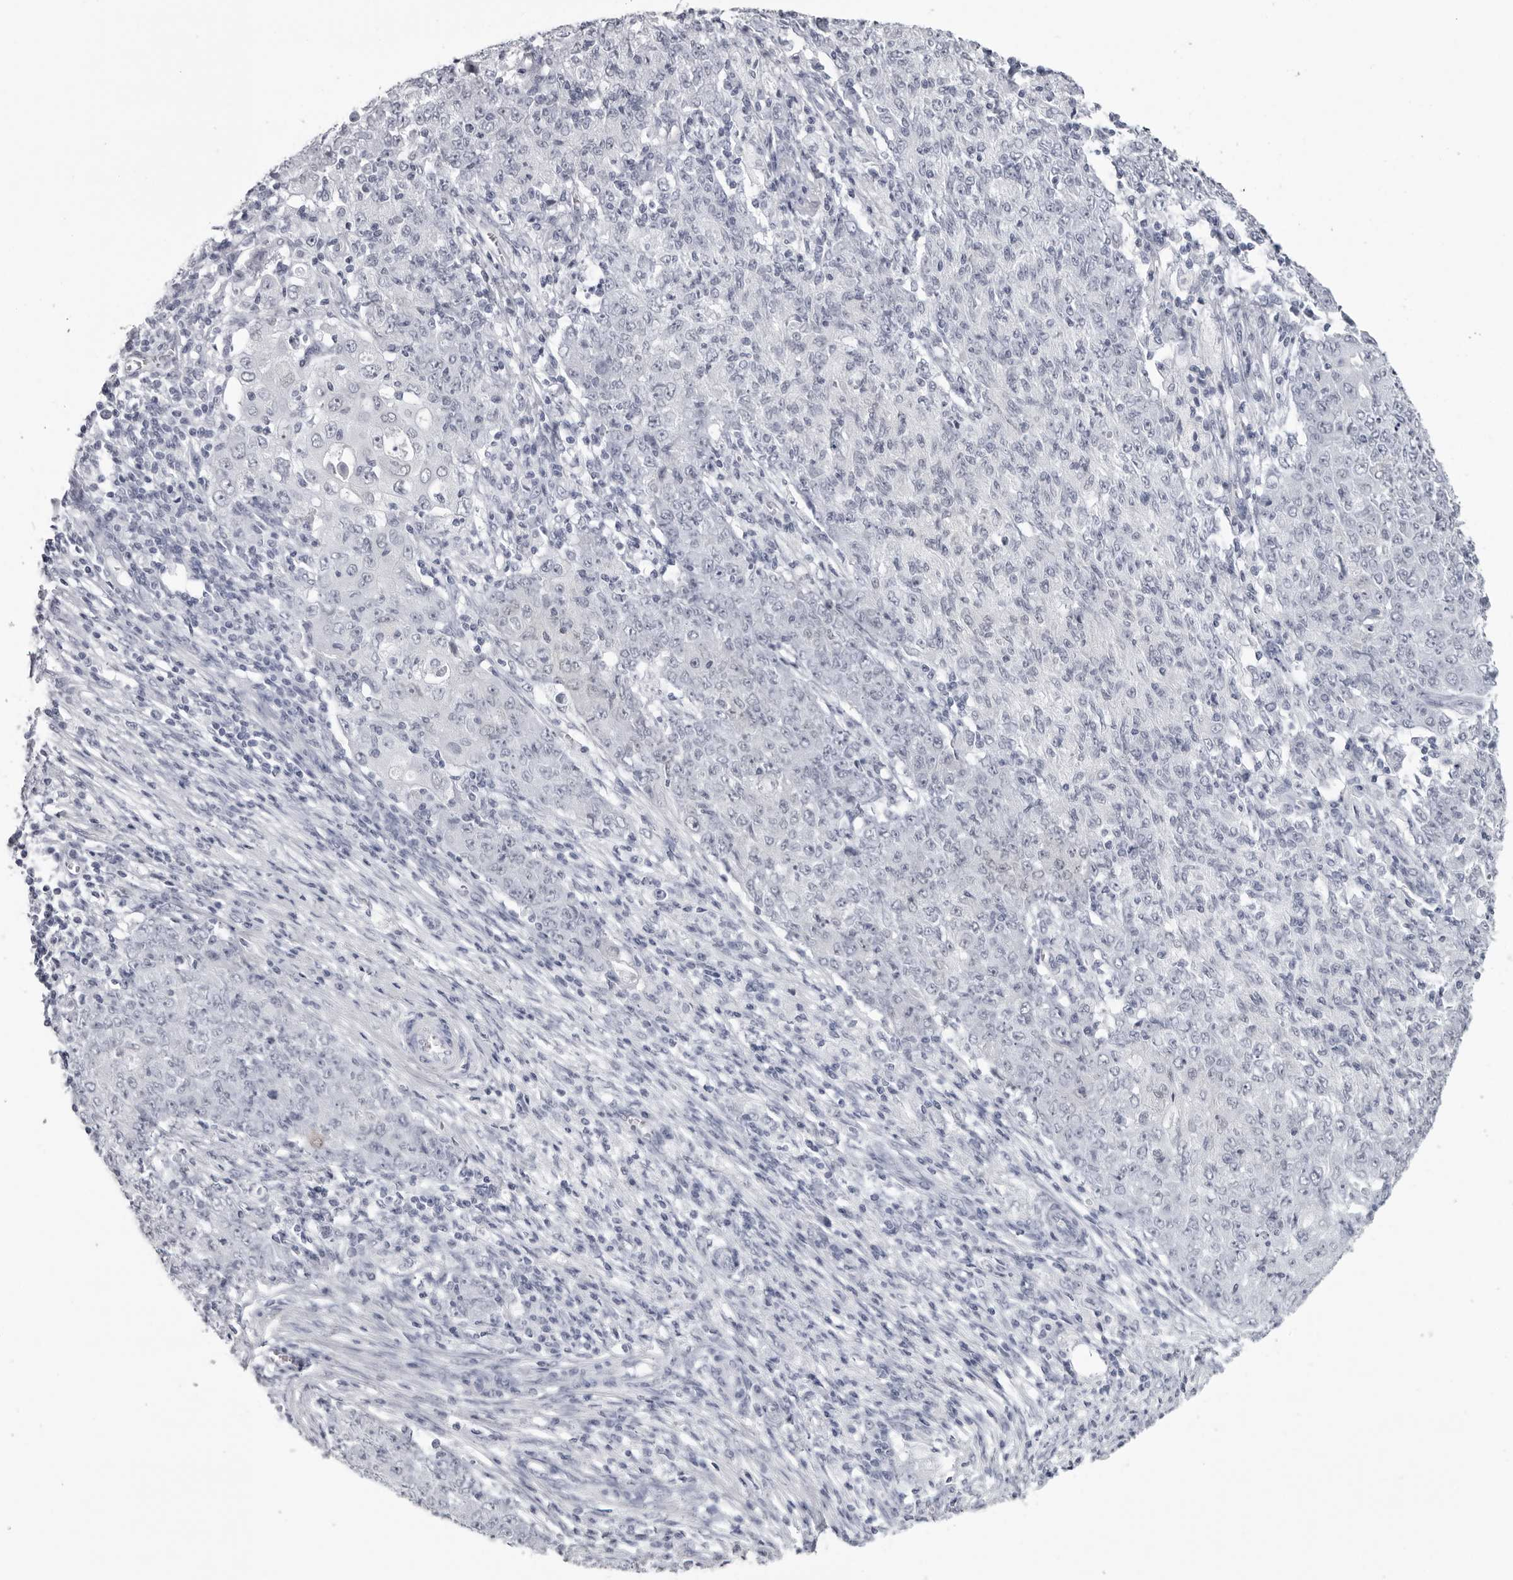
{"staining": {"intensity": "negative", "quantity": "none", "location": "none"}, "tissue": "ovarian cancer", "cell_type": "Tumor cells", "image_type": "cancer", "snomed": [{"axis": "morphology", "description": "Carcinoma, endometroid"}, {"axis": "topography", "description": "Ovary"}], "caption": "Histopathology image shows no protein positivity in tumor cells of endometroid carcinoma (ovarian) tissue.", "gene": "ESPN", "patient": {"sex": "female", "age": 42}}